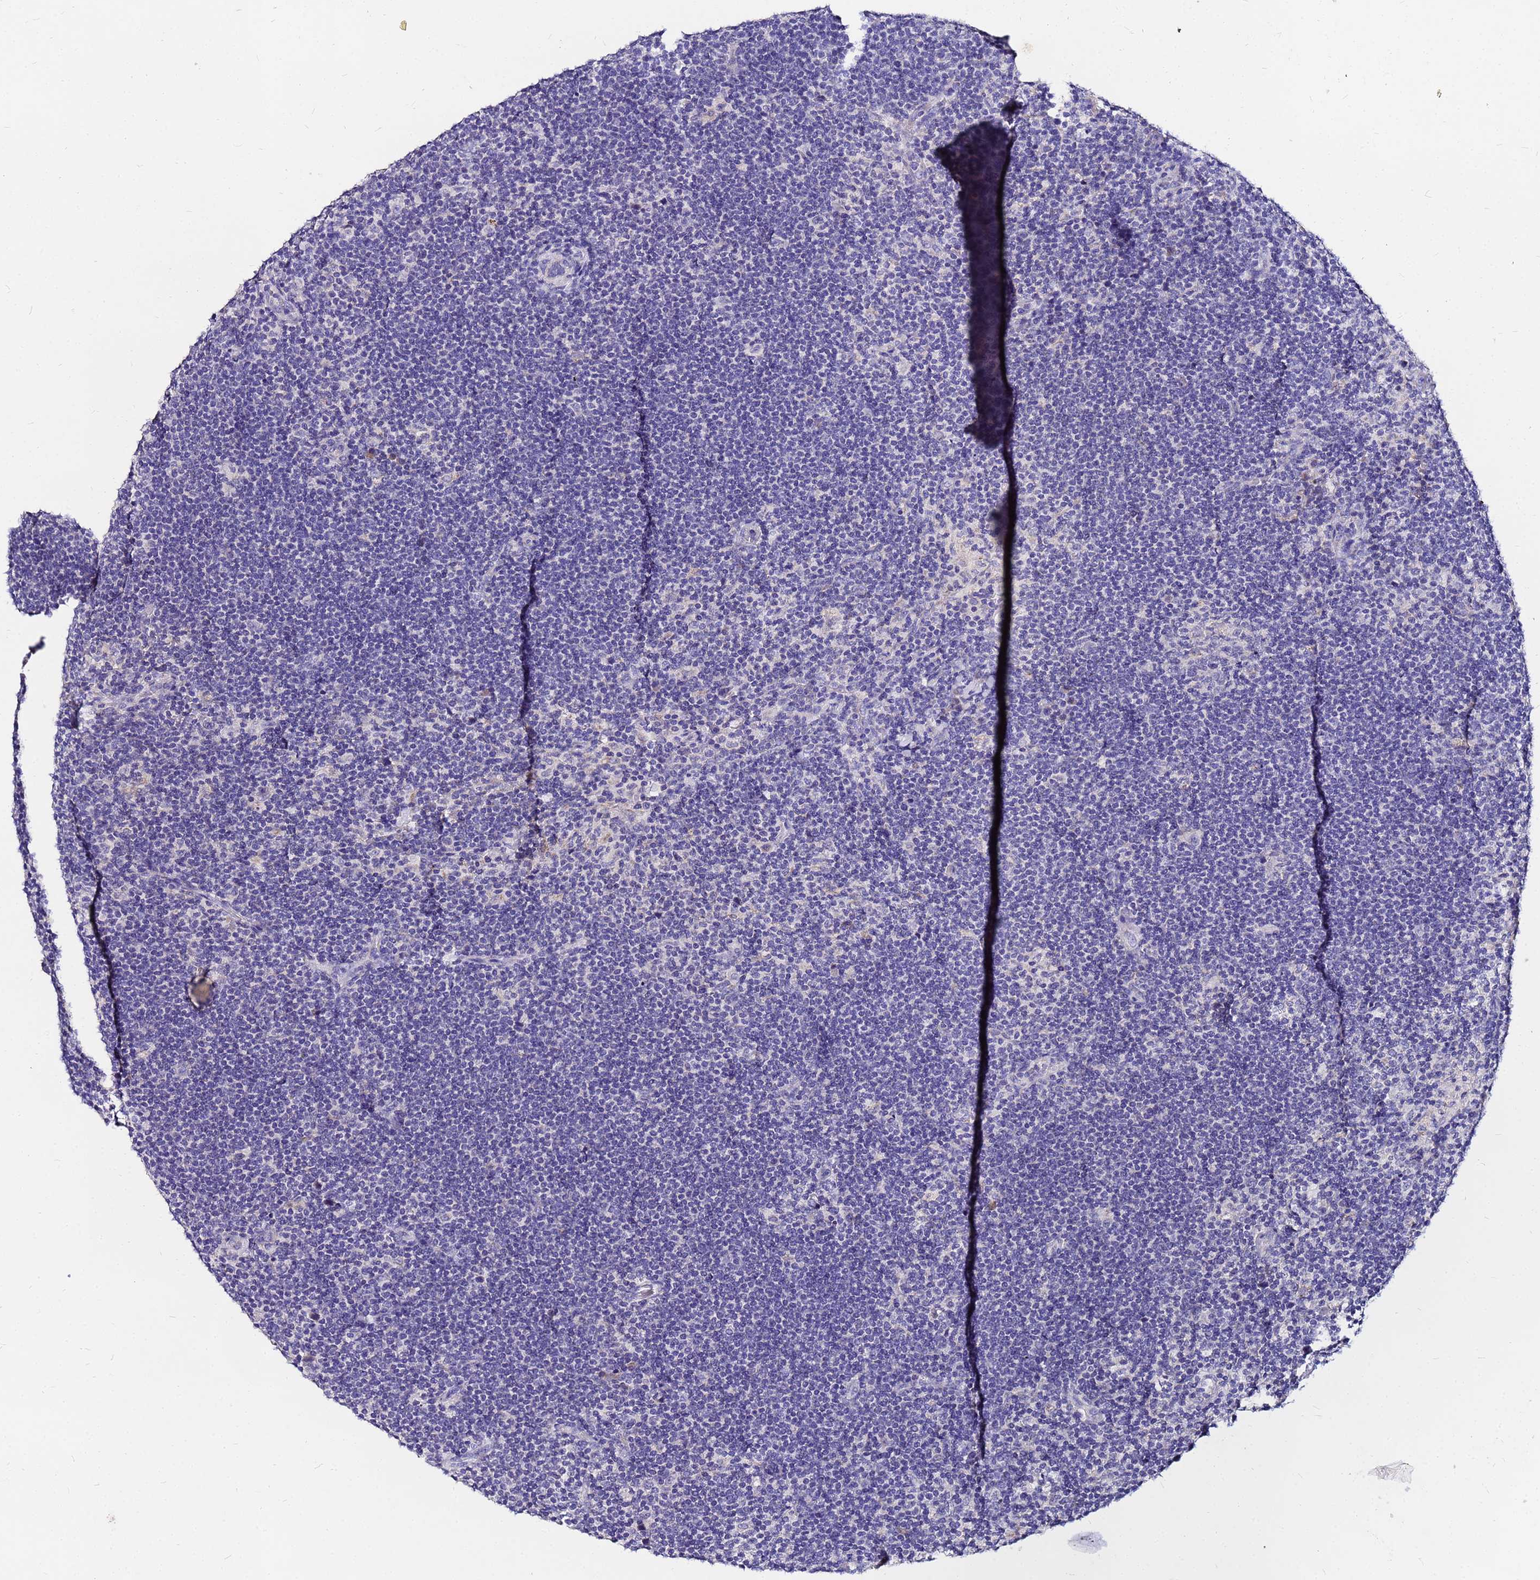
{"staining": {"intensity": "negative", "quantity": "none", "location": "none"}, "tissue": "lymphoma", "cell_type": "Tumor cells", "image_type": "cancer", "snomed": [{"axis": "morphology", "description": "Hodgkin's disease, NOS"}, {"axis": "topography", "description": "Lymph node"}], "caption": "The histopathology image shows no significant positivity in tumor cells of Hodgkin's disease.", "gene": "FAM183A", "patient": {"sex": "female", "age": 57}}